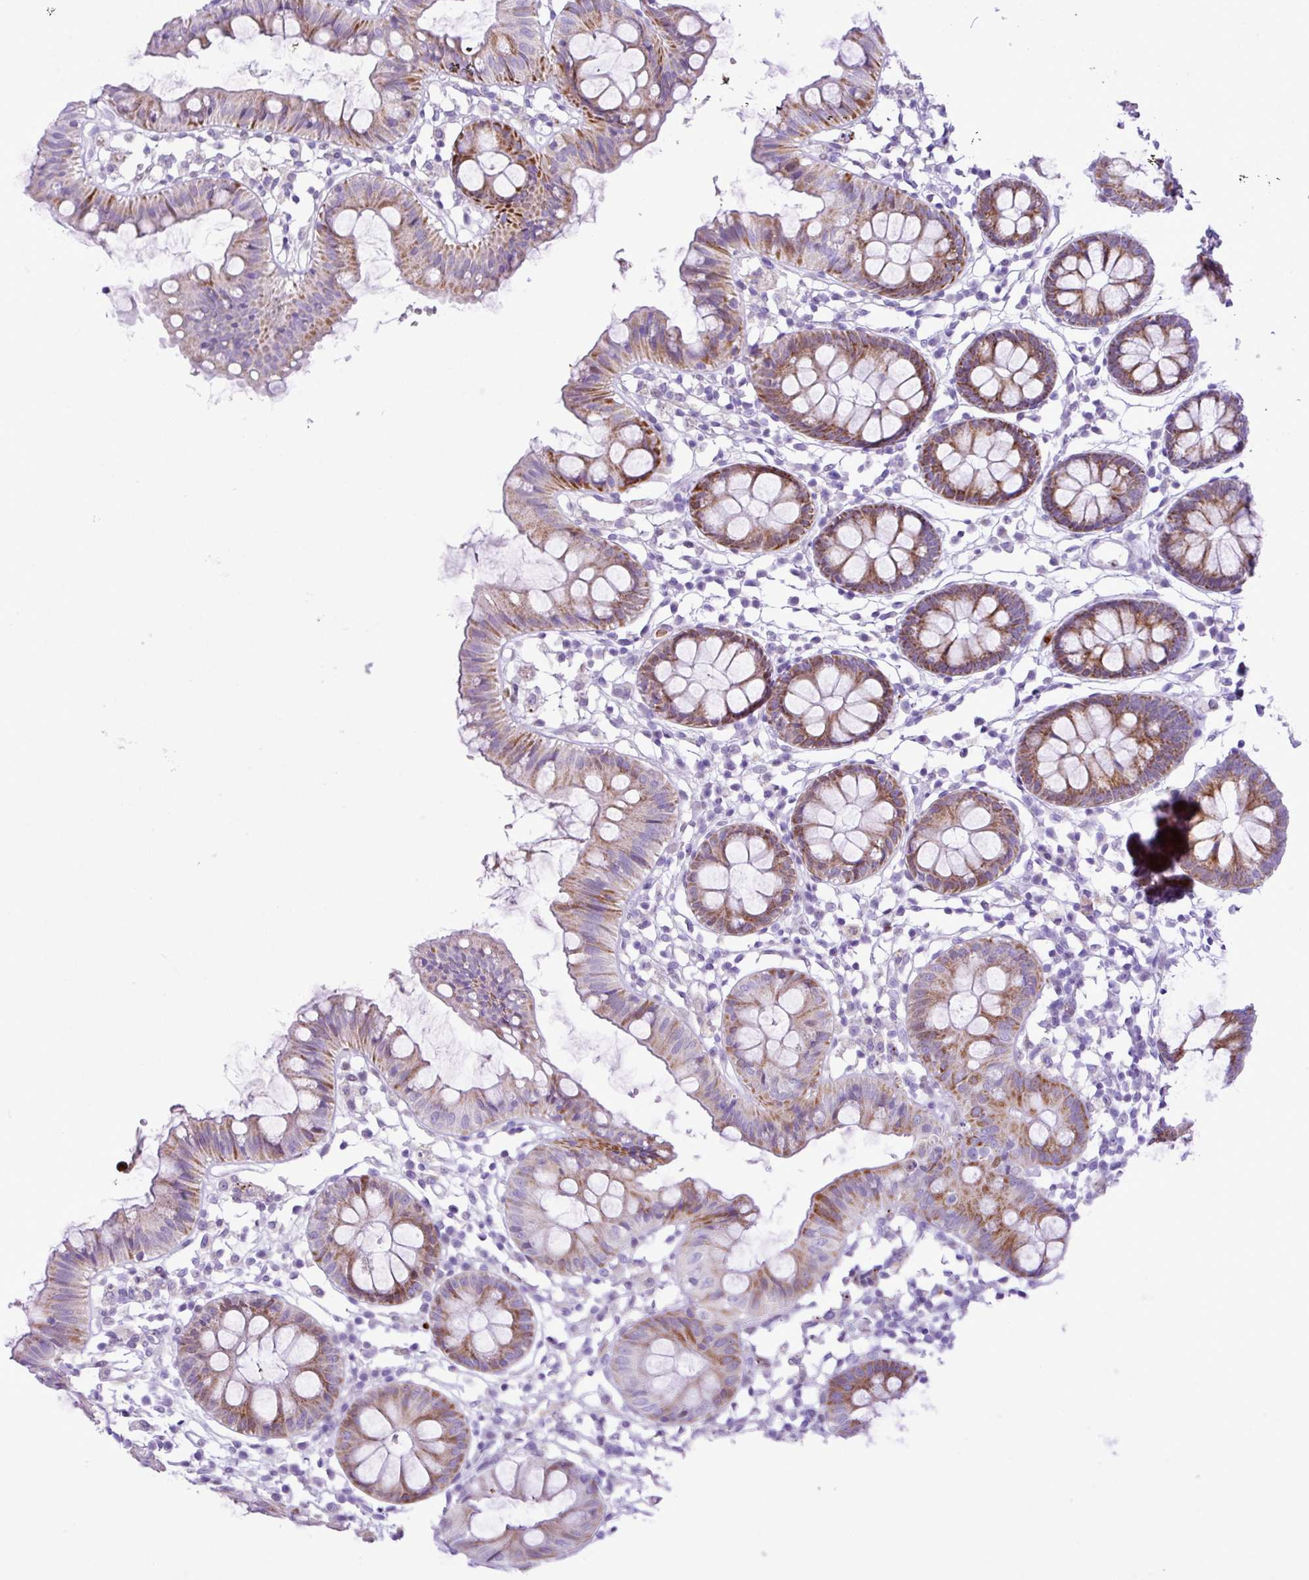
{"staining": {"intensity": "negative", "quantity": "none", "location": "none"}, "tissue": "colon", "cell_type": "Endothelial cells", "image_type": "normal", "snomed": [{"axis": "morphology", "description": "Normal tissue, NOS"}, {"axis": "topography", "description": "Colon"}], "caption": "Immunohistochemistry (IHC) histopathology image of normal colon: colon stained with DAB (3,3'-diaminobenzidine) reveals no significant protein positivity in endothelial cells.", "gene": "RCAN2", "patient": {"sex": "female", "age": 84}}